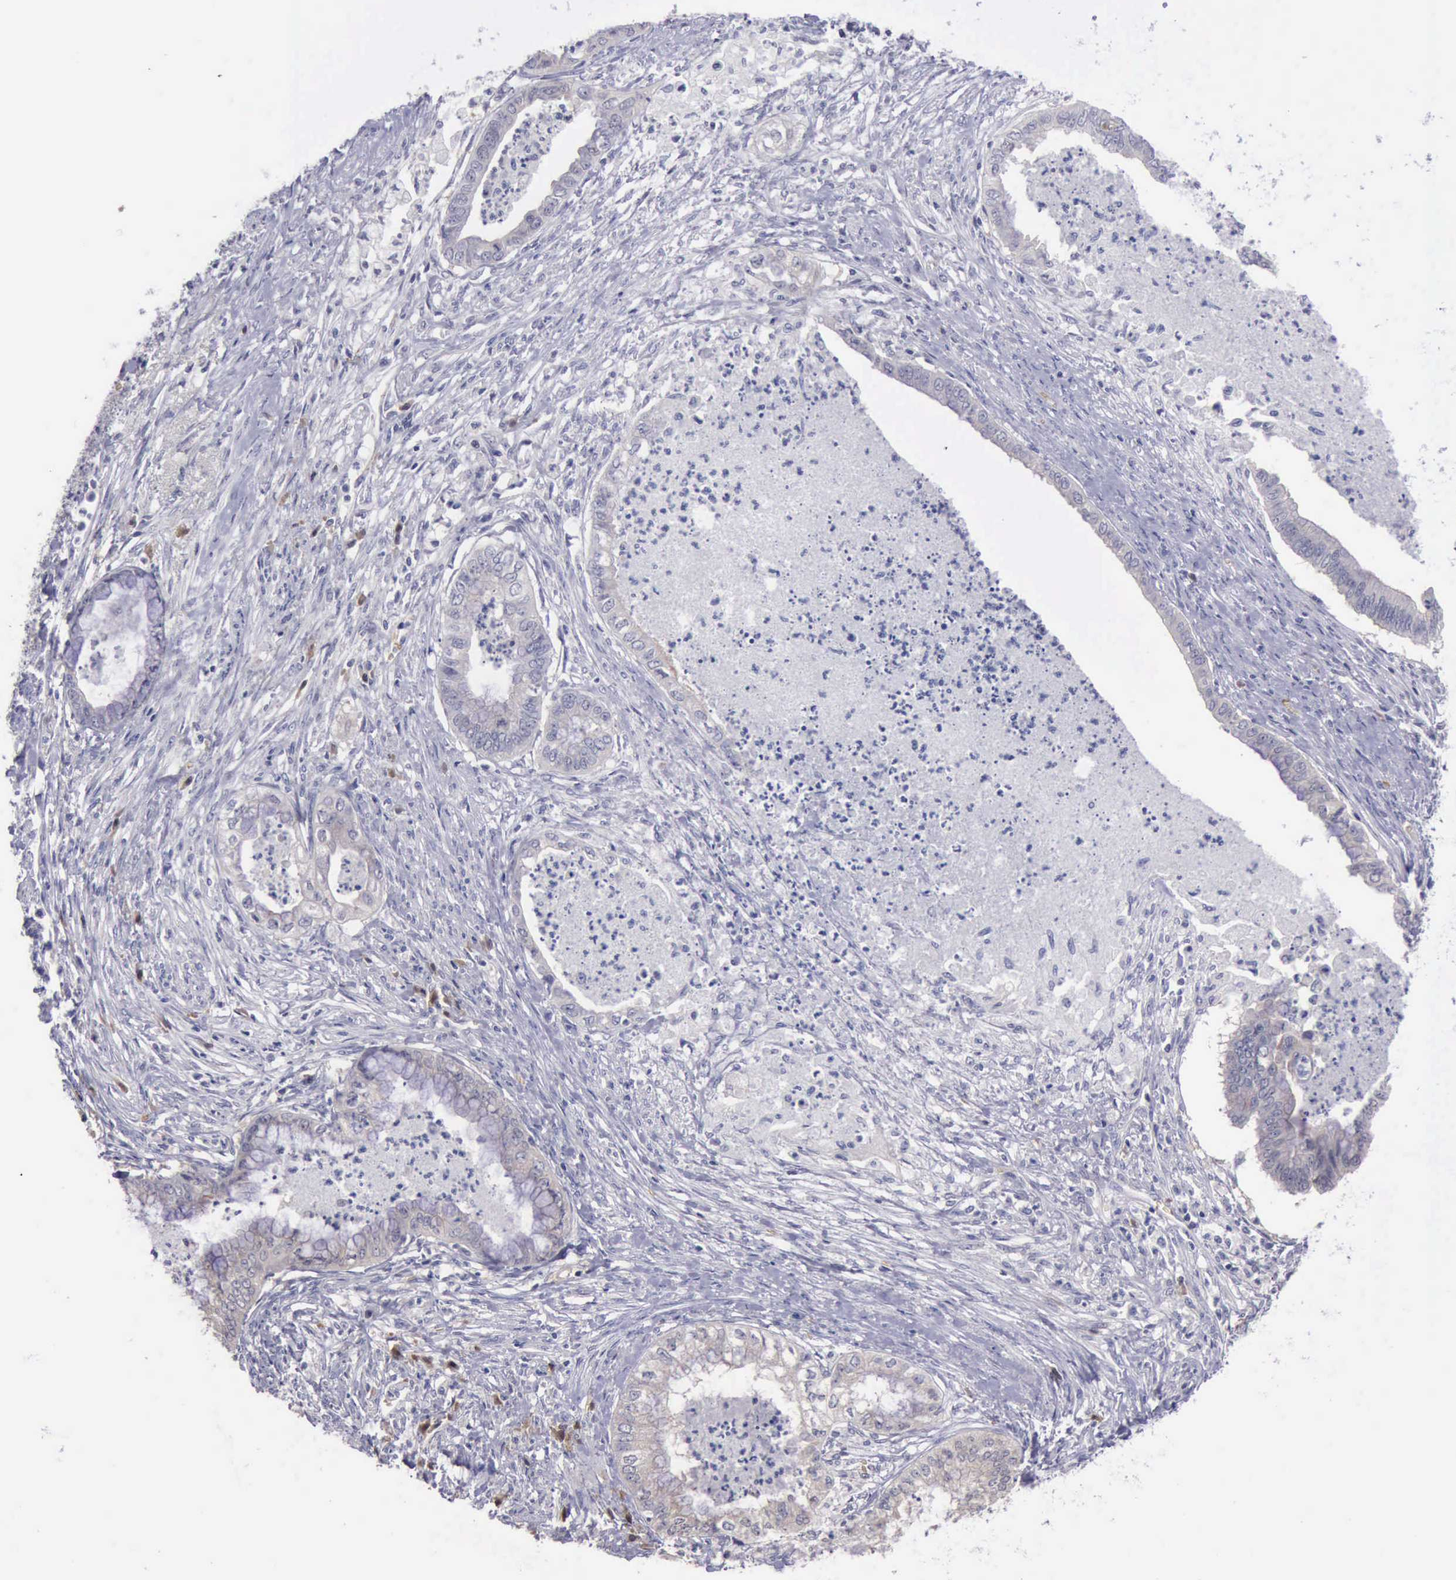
{"staining": {"intensity": "weak", "quantity": ">75%", "location": "cytoplasmic/membranous"}, "tissue": "endometrial cancer", "cell_type": "Tumor cells", "image_type": "cancer", "snomed": [{"axis": "morphology", "description": "Necrosis, NOS"}, {"axis": "morphology", "description": "Adenocarcinoma, NOS"}, {"axis": "topography", "description": "Endometrium"}], "caption": "This photomicrograph reveals IHC staining of human endometrial cancer, with low weak cytoplasmic/membranous positivity in approximately >75% of tumor cells.", "gene": "CEP128", "patient": {"sex": "female", "age": 79}}